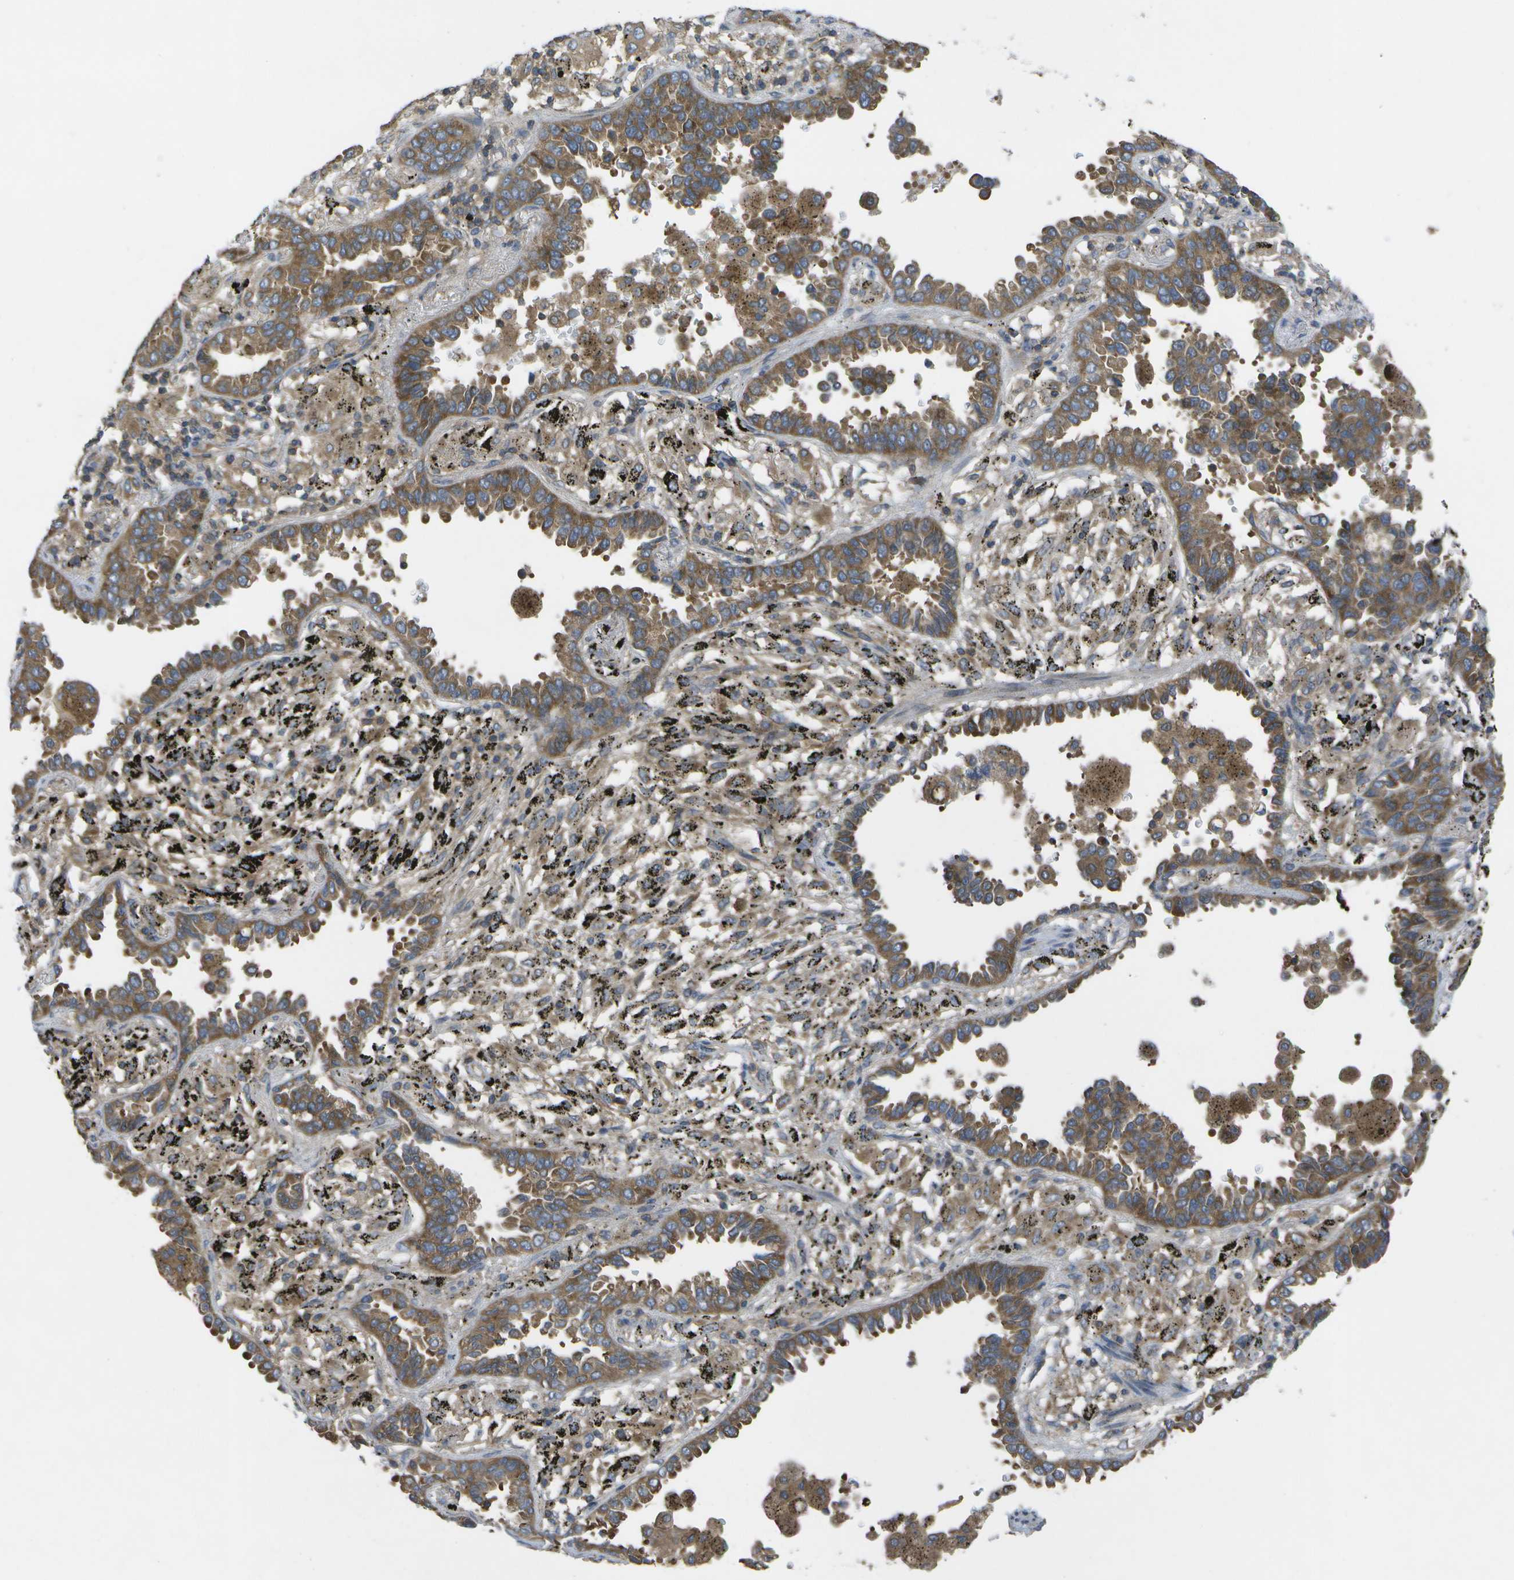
{"staining": {"intensity": "moderate", "quantity": ">75%", "location": "cytoplasmic/membranous"}, "tissue": "lung cancer", "cell_type": "Tumor cells", "image_type": "cancer", "snomed": [{"axis": "morphology", "description": "Normal tissue, NOS"}, {"axis": "morphology", "description": "Adenocarcinoma, NOS"}, {"axis": "topography", "description": "Lung"}], "caption": "A micrograph of lung cancer (adenocarcinoma) stained for a protein reveals moderate cytoplasmic/membranous brown staining in tumor cells. (DAB IHC with brightfield microscopy, high magnification).", "gene": "DPM3", "patient": {"sex": "male", "age": 59}}